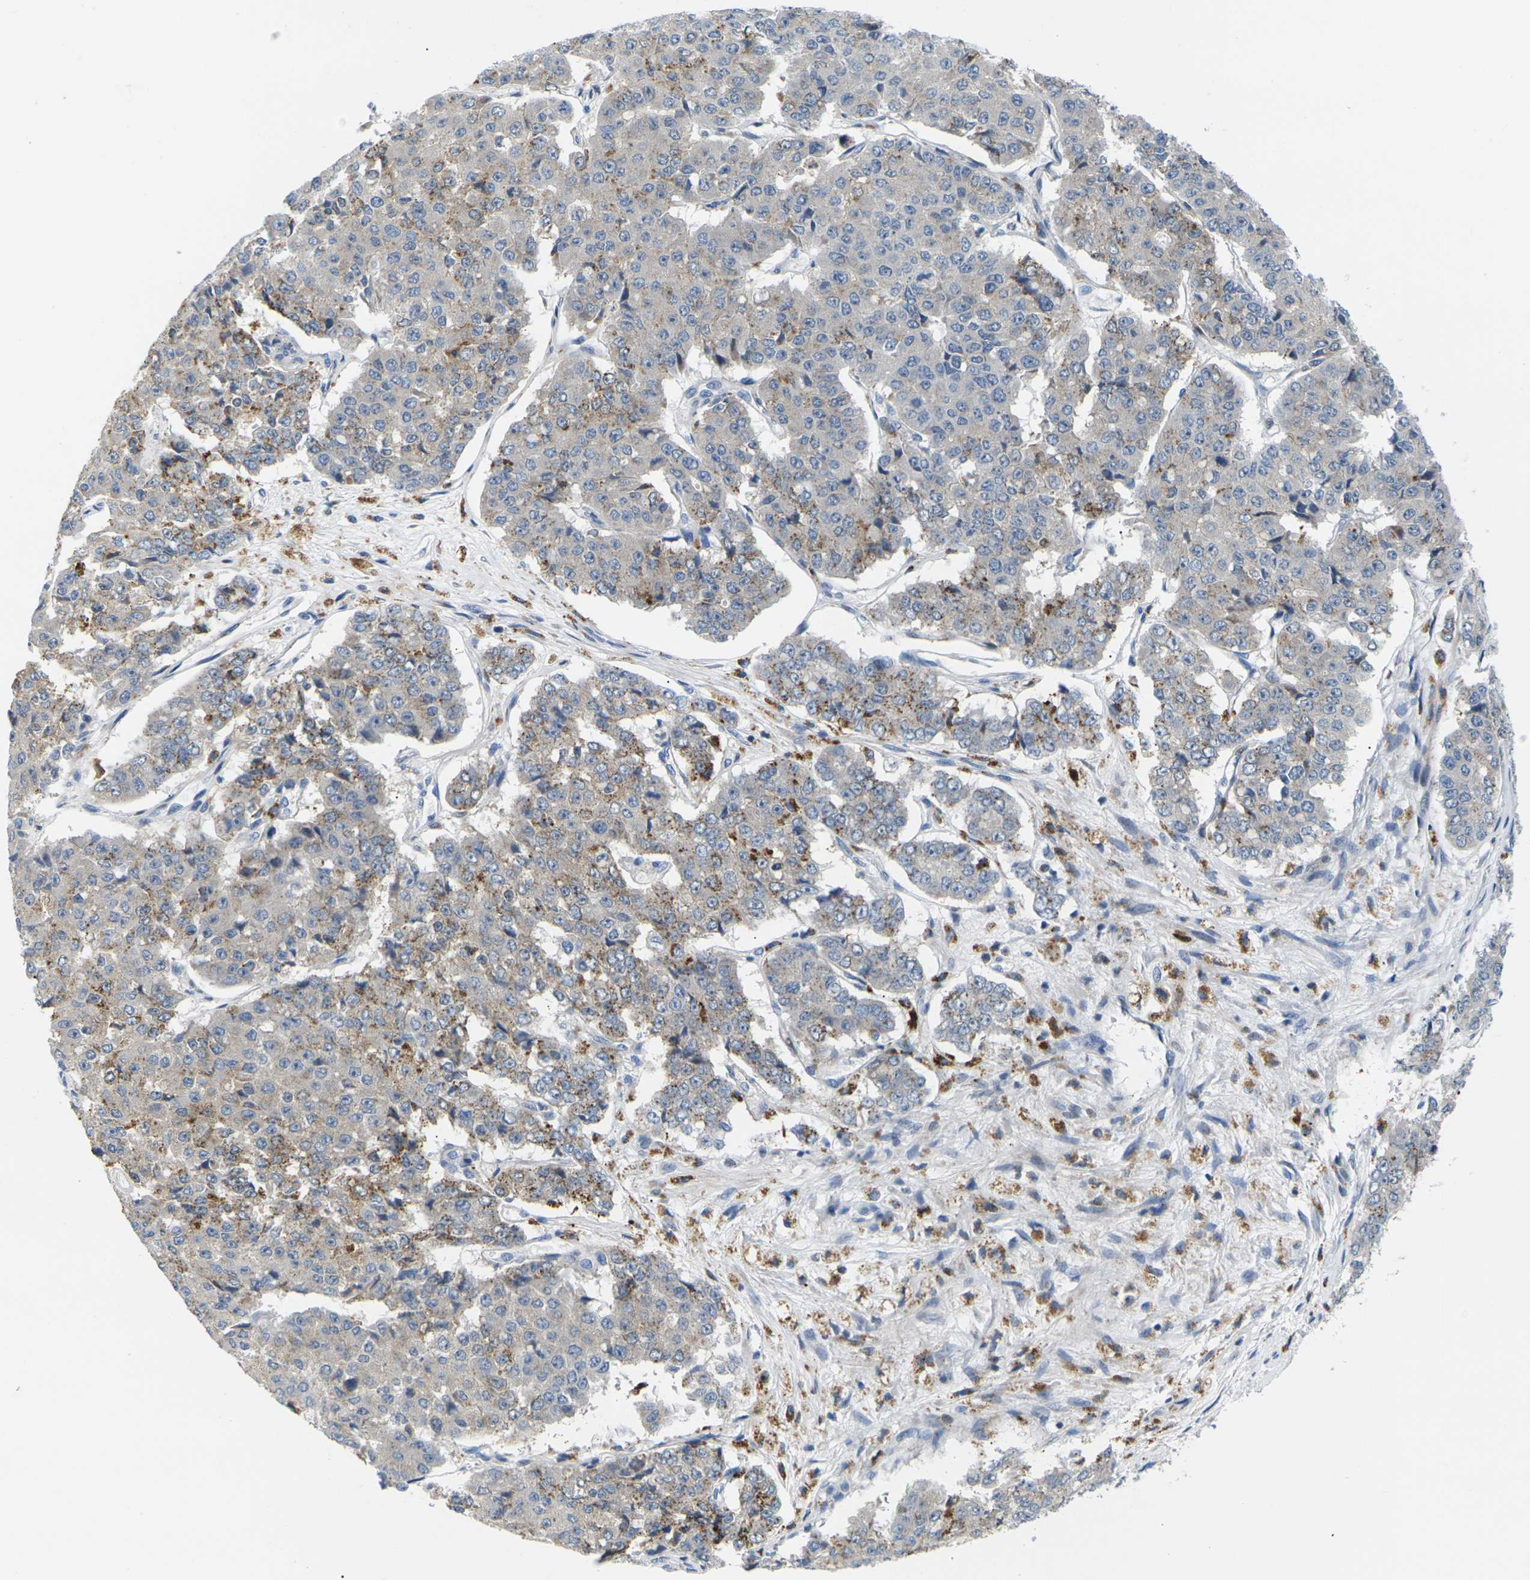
{"staining": {"intensity": "moderate", "quantity": "25%-75%", "location": "cytoplasmic/membranous"}, "tissue": "pancreatic cancer", "cell_type": "Tumor cells", "image_type": "cancer", "snomed": [{"axis": "morphology", "description": "Adenocarcinoma, NOS"}, {"axis": "topography", "description": "Pancreas"}], "caption": "Pancreatic adenocarcinoma stained with DAB immunohistochemistry (IHC) reveals medium levels of moderate cytoplasmic/membranous expression in about 25%-75% of tumor cells.", "gene": "RPS6KA3", "patient": {"sex": "male", "age": 50}}